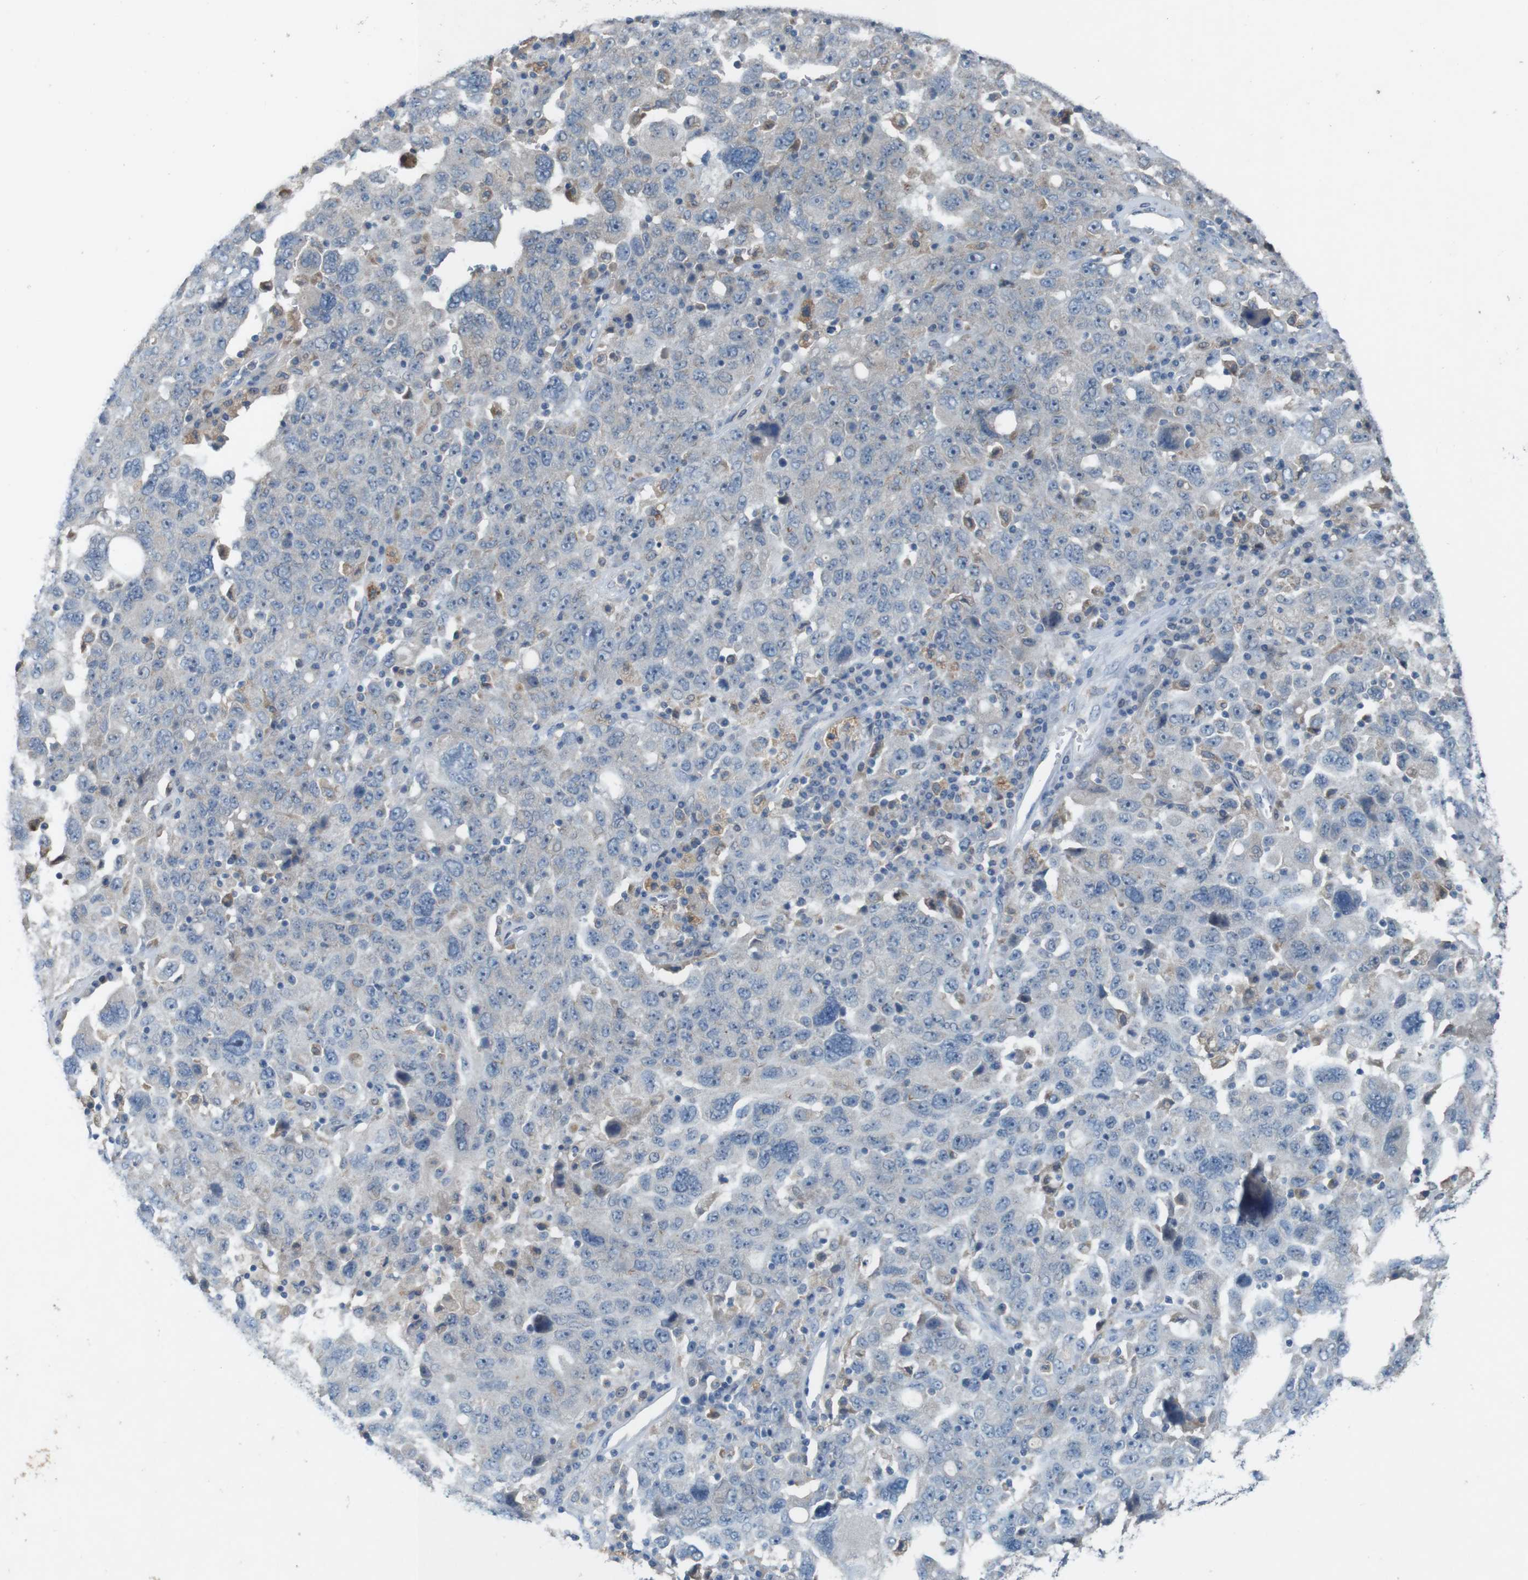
{"staining": {"intensity": "negative", "quantity": "none", "location": "none"}, "tissue": "ovarian cancer", "cell_type": "Tumor cells", "image_type": "cancer", "snomed": [{"axis": "morphology", "description": "Carcinoma, endometroid"}, {"axis": "topography", "description": "Ovary"}], "caption": "The photomicrograph shows no significant expression in tumor cells of ovarian endometroid carcinoma. (Brightfield microscopy of DAB (3,3'-diaminobenzidine) IHC at high magnification).", "gene": "MOGAT3", "patient": {"sex": "female", "age": 62}}